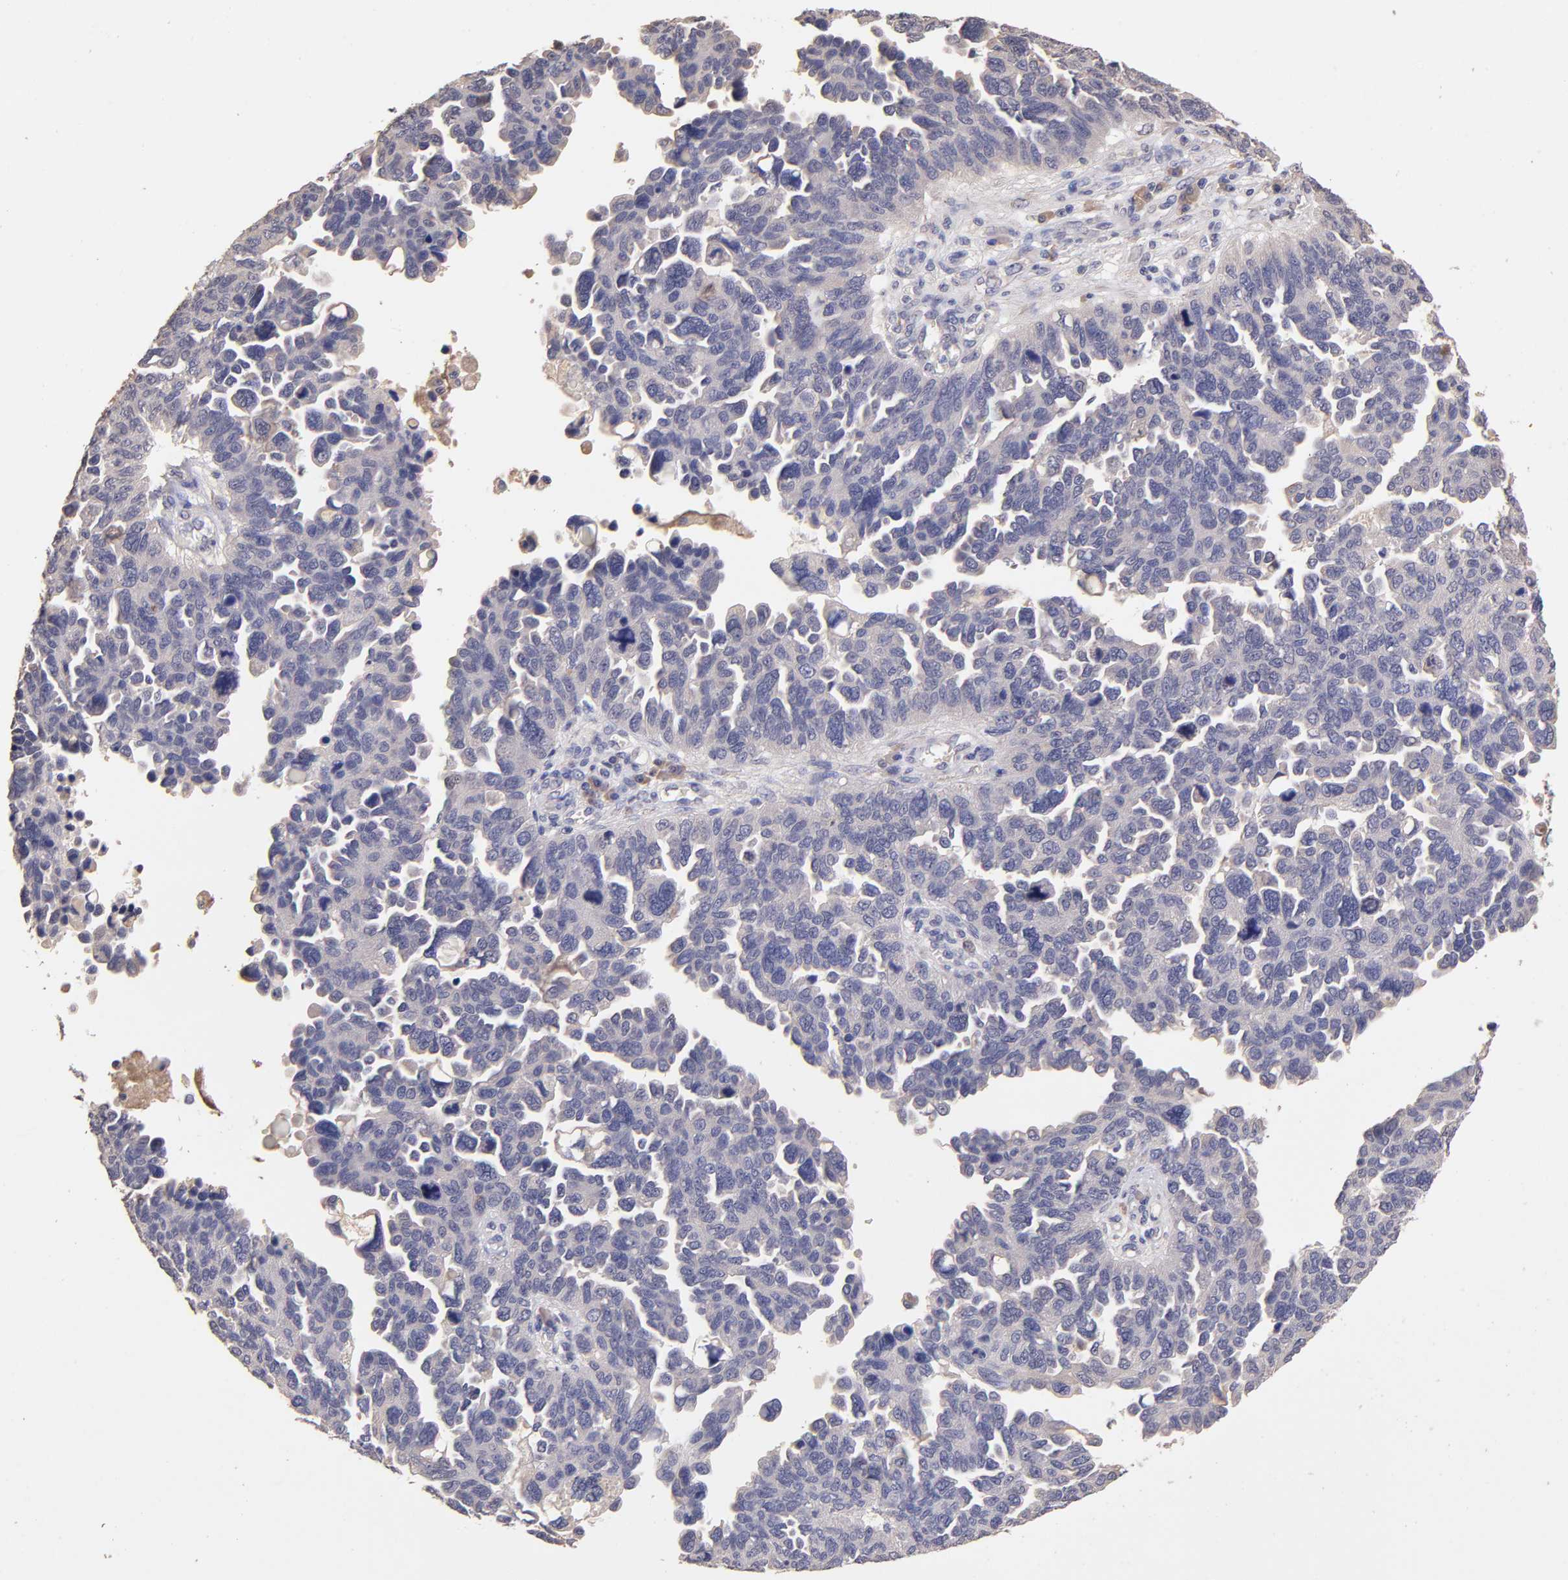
{"staining": {"intensity": "negative", "quantity": "none", "location": "none"}, "tissue": "ovarian cancer", "cell_type": "Tumor cells", "image_type": "cancer", "snomed": [{"axis": "morphology", "description": "Cystadenocarcinoma, serous, NOS"}, {"axis": "topography", "description": "Ovary"}], "caption": "A photomicrograph of human ovarian cancer is negative for staining in tumor cells.", "gene": "RNASEL", "patient": {"sex": "female", "age": 64}}